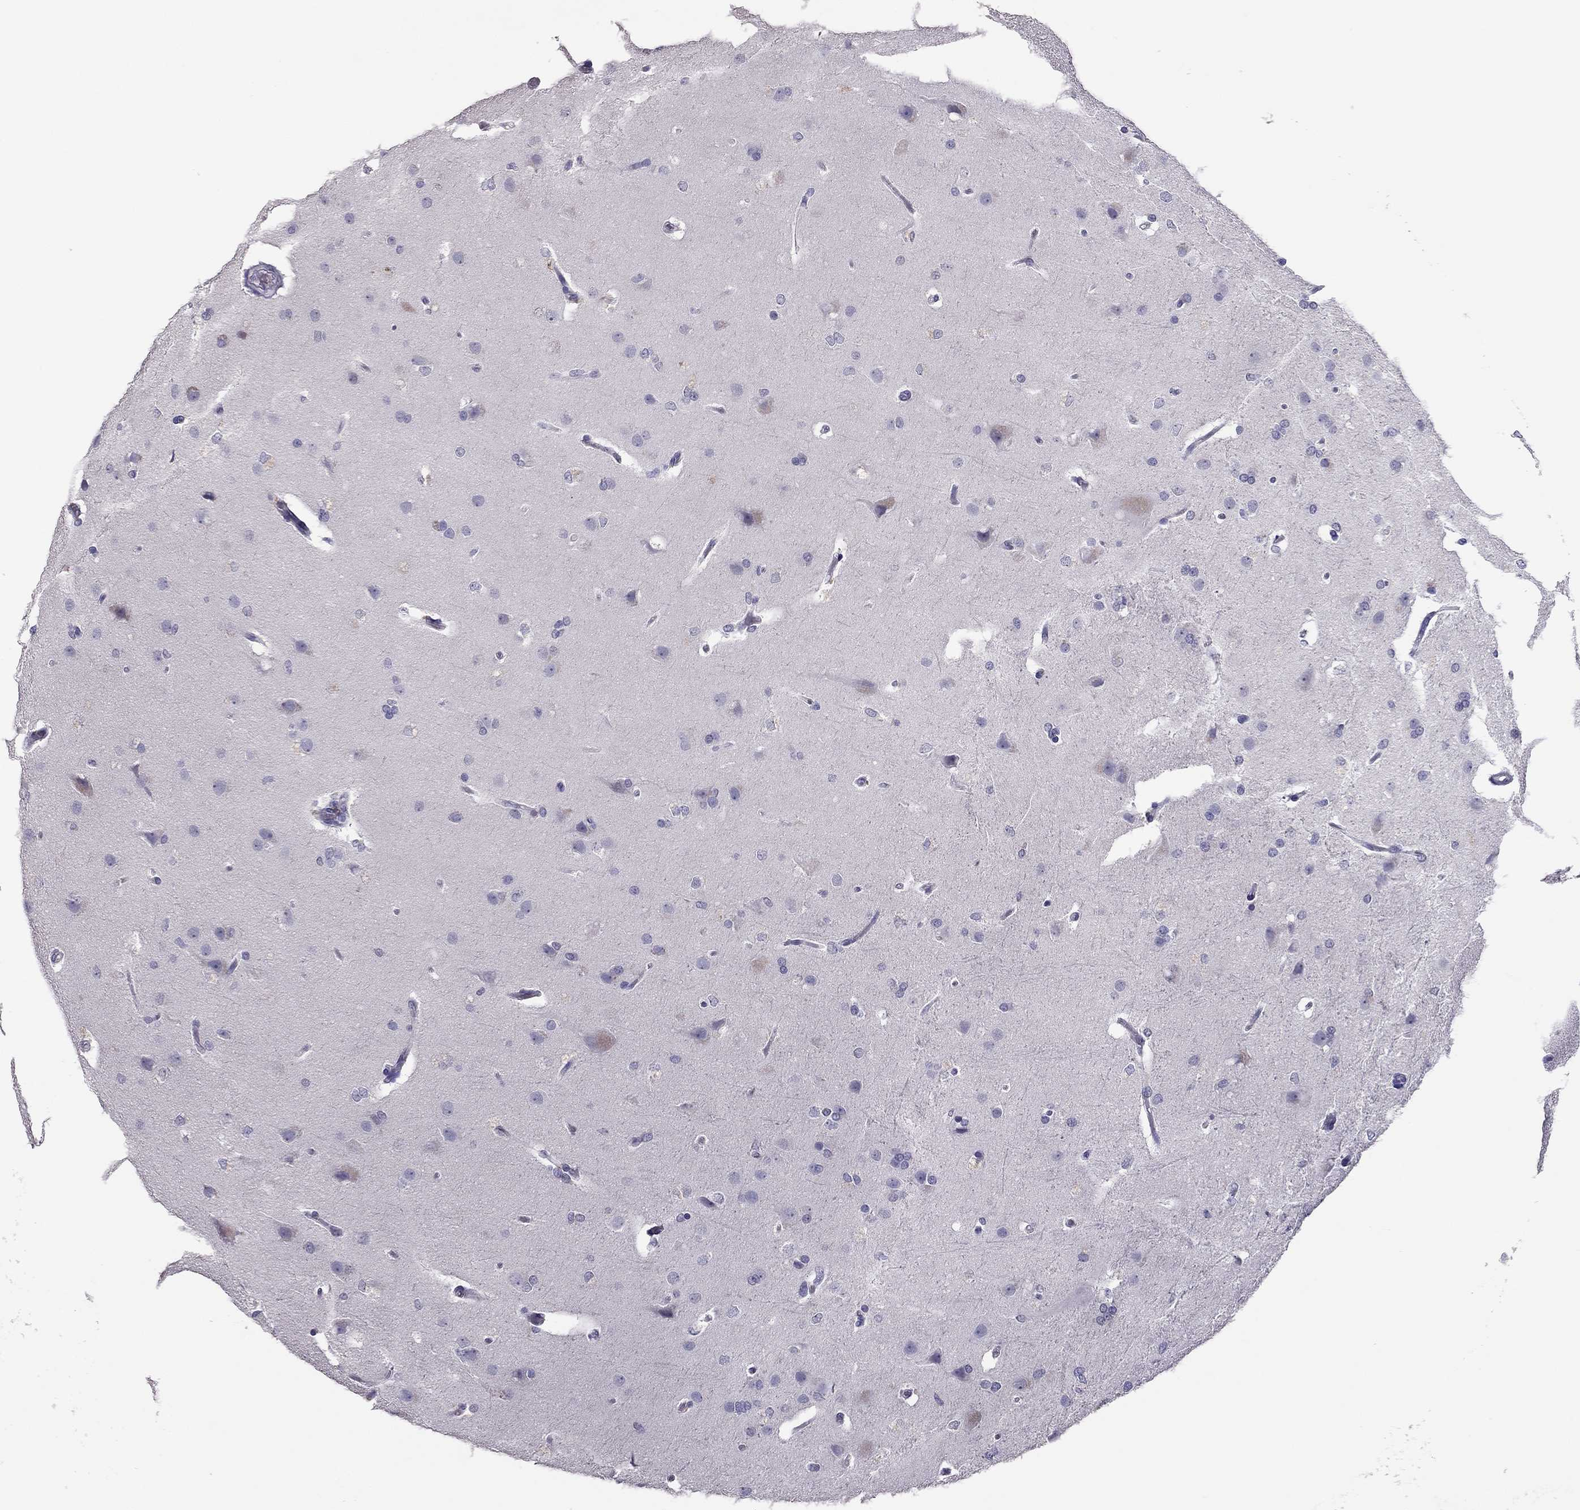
{"staining": {"intensity": "negative", "quantity": "none", "location": "none"}, "tissue": "glioma", "cell_type": "Tumor cells", "image_type": "cancer", "snomed": [{"axis": "morphology", "description": "Glioma, malignant, High grade"}, {"axis": "topography", "description": "Brain"}], "caption": "High power microscopy image of an IHC photomicrograph of malignant high-grade glioma, revealing no significant positivity in tumor cells. Brightfield microscopy of IHC stained with DAB (brown) and hematoxylin (blue), captured at high magnification.", "gene": "RHO", "patient": {"sex": "male", "age": 68}}